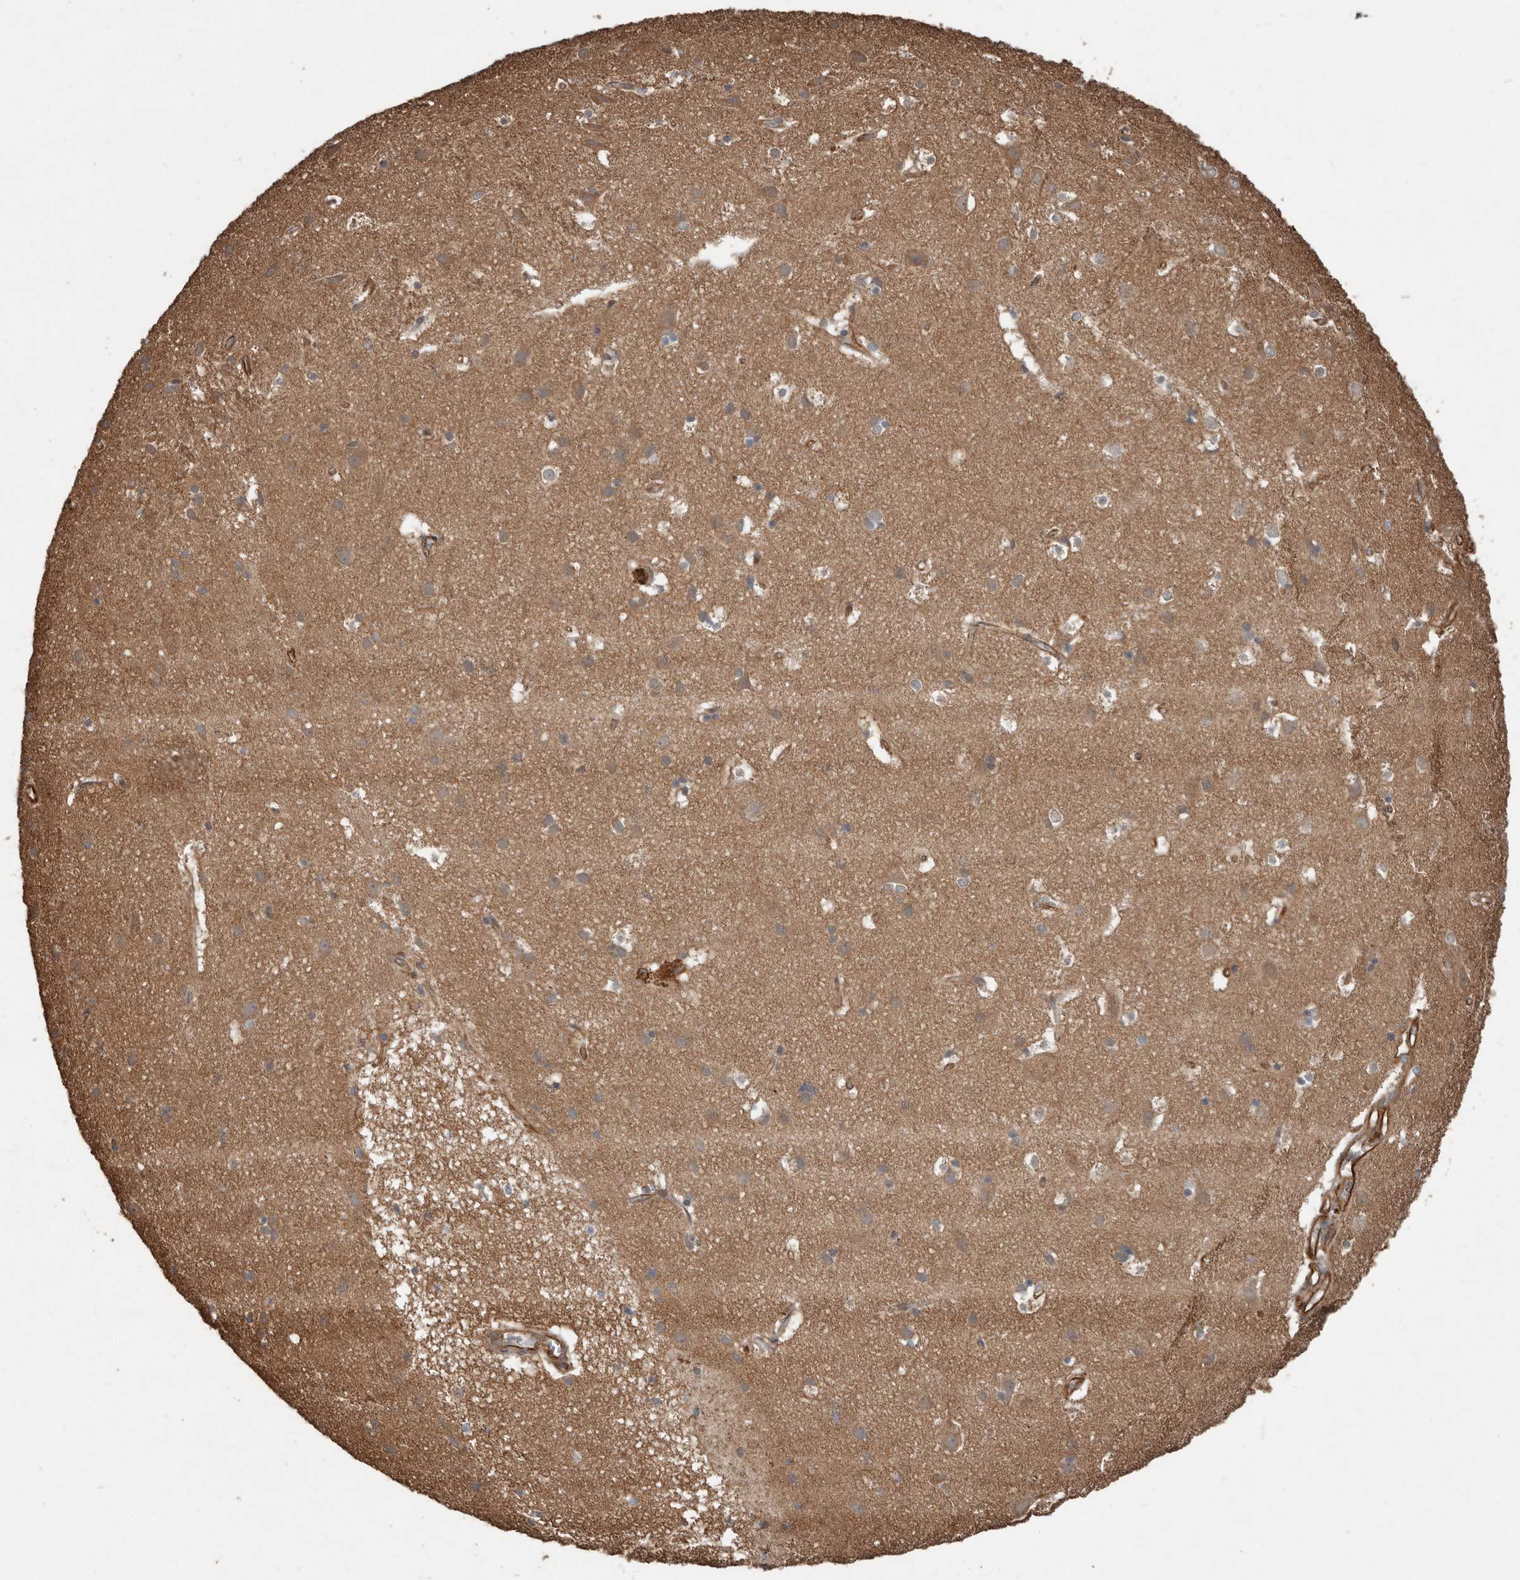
{"staining": {"intensity": "moderate", "quantity": ">75%", "location": "cytoplasmic/membranous"}, "tissue": "cerebral cortex", "cell_type": "Endothelial cells", "image_type": "normal", "snomed": [{"axis": "morphology", "description": "Normal tissue, NOS"}, {"axis": "topography", "description": "Cerebral cortex"}], "caption": "Cerebral cortex stained with a brown dye shows moderate cytoplasmic/membranous positive expression in about >75% of endothelial cells.", "gene": "YOD1", "patient": {"sex": "male", "age": 54}}